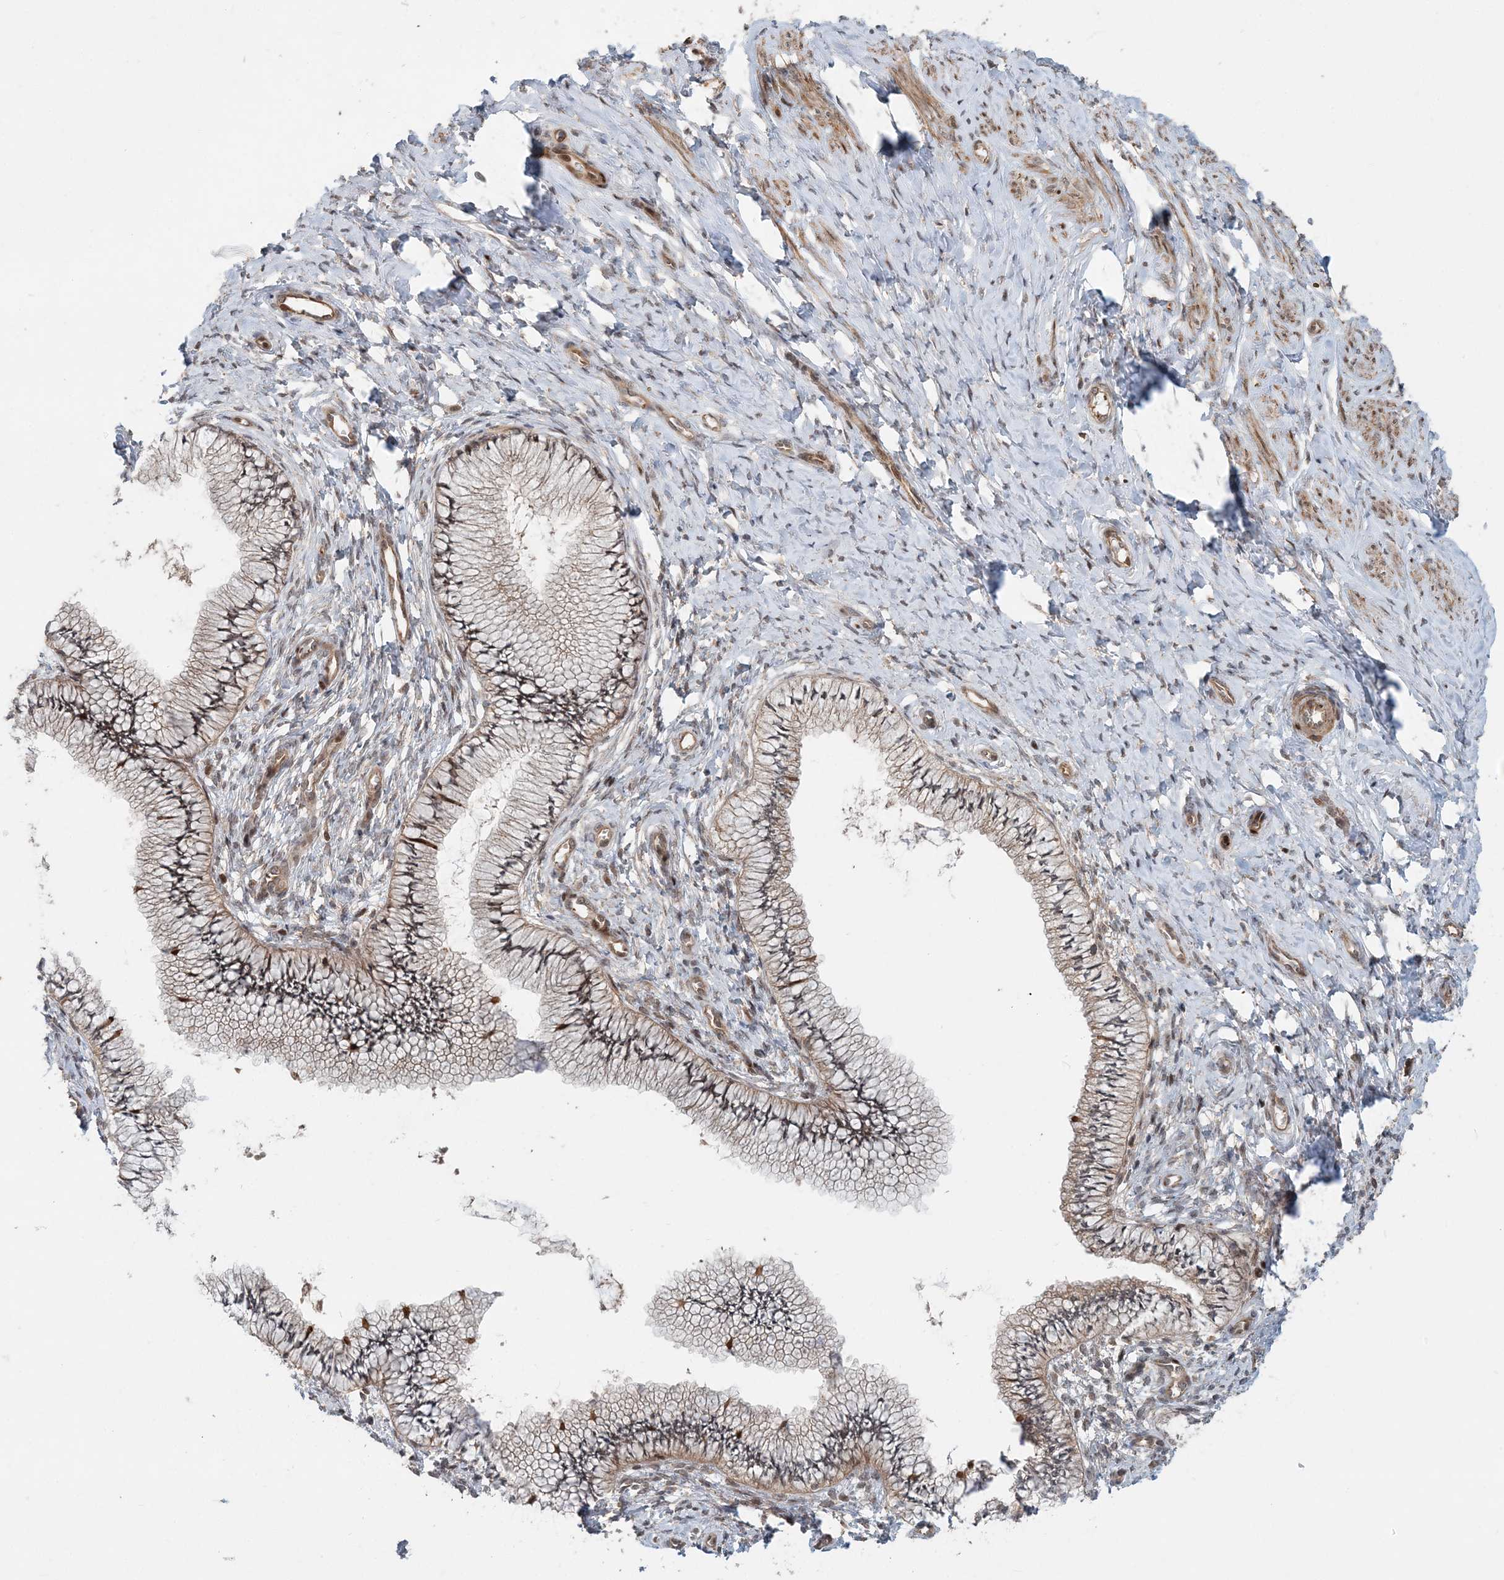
{"staining": {"intensity": "moderate", "quantity": ">75%", "location": "cytoplasmic/membranous,nuclear"}, "tissue": "cervix", "cell_type": "Glandular cells", "image_type": "normal", "snomed": [{"axis": "morphology", "description": "Normal tissue, NOS"}, {"axis": "topography", "description": "Cervix"}], "caption": "This is a histology image of immunohistochemistry (IHC) staining of normal cervix, which shows moderate expression in the cytoplasmic/membranous,nuclear of glandular cells.", "gene": "GEMIN5", "patient": {"sex": "female", "age": 36}}